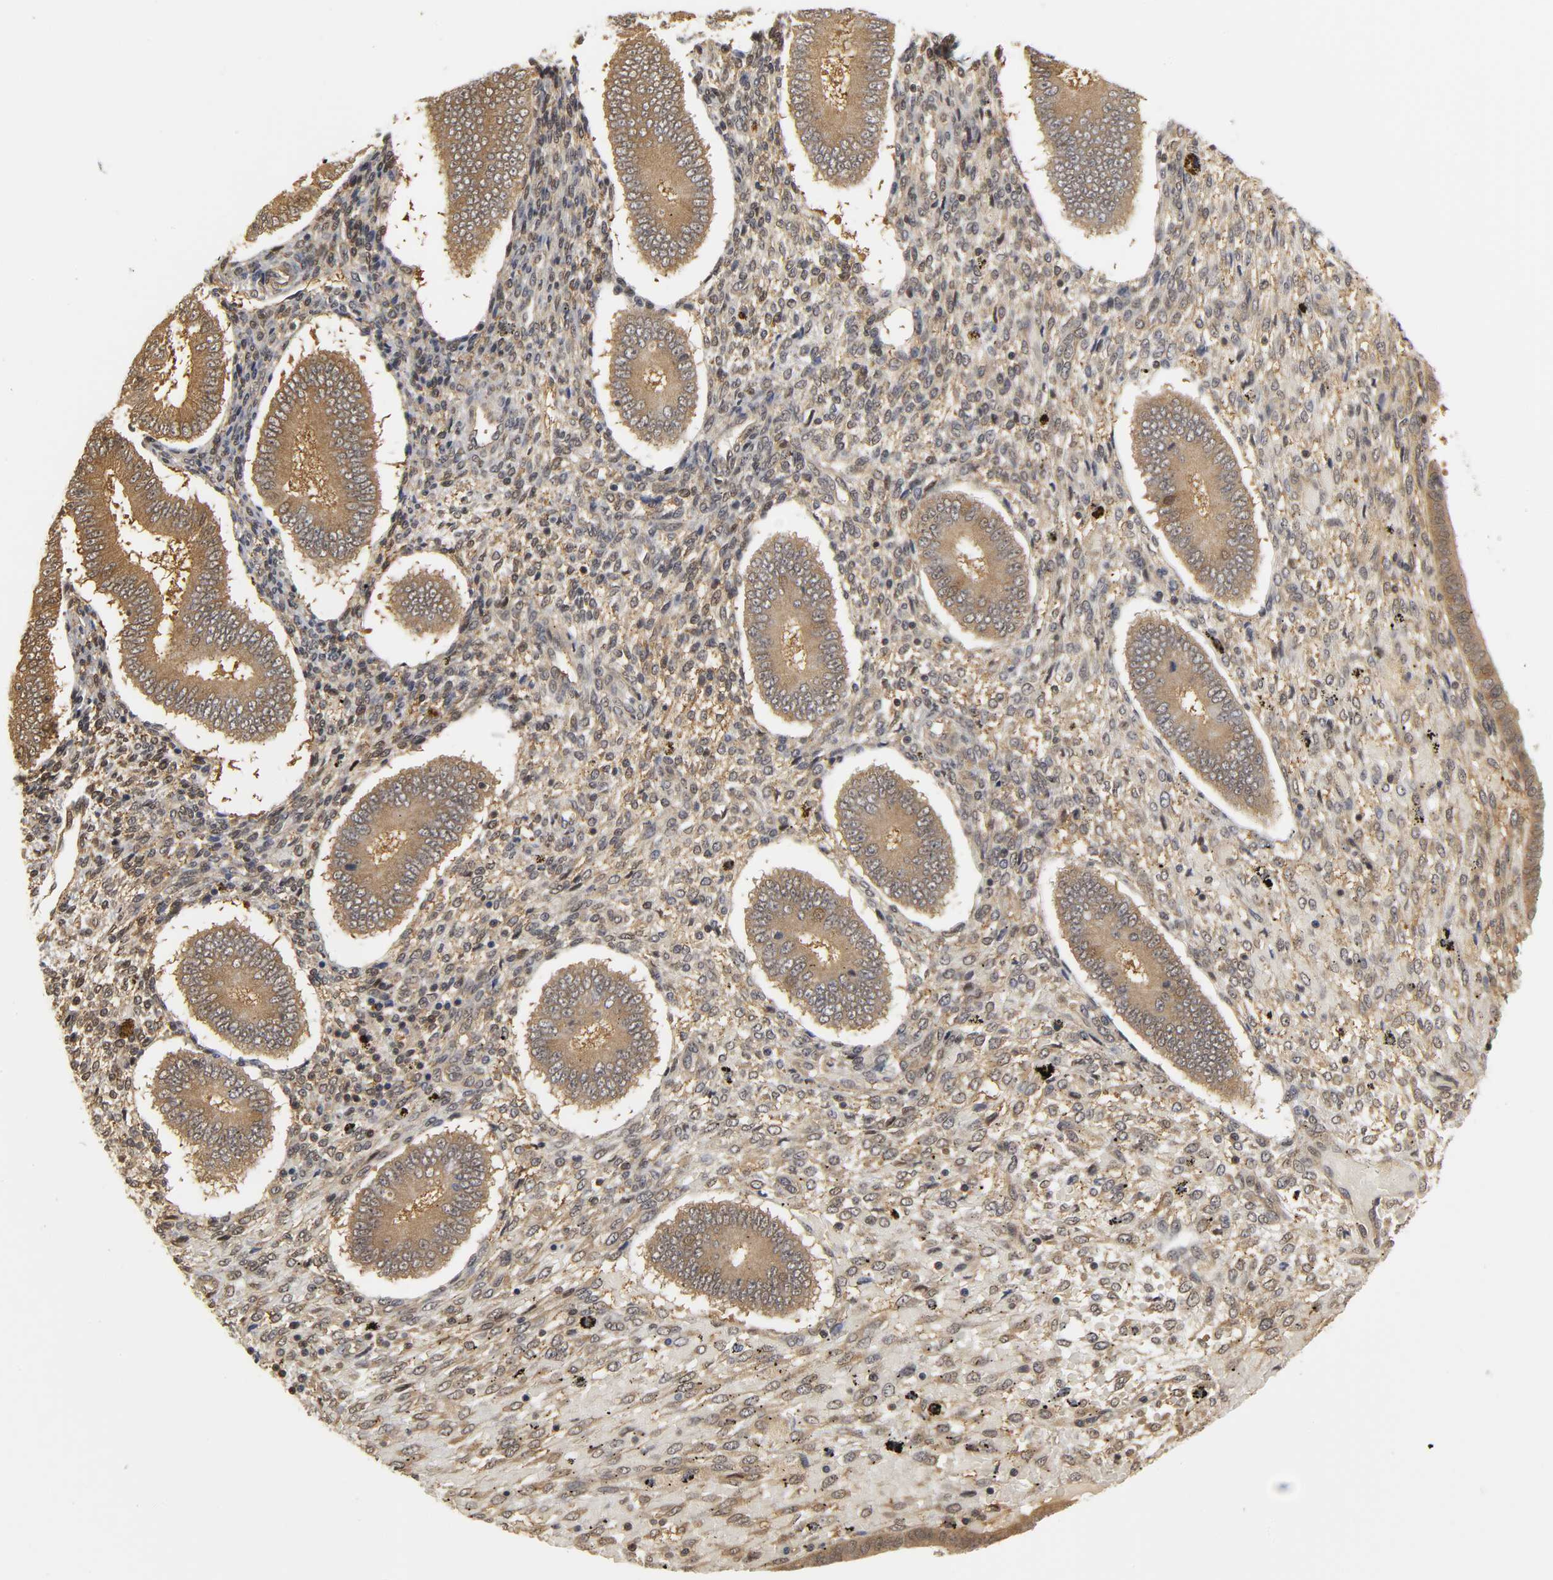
{"staining": {"intensity": "moderate", "quantity": ">75%", "location": "cytoplasmic/membranous,nuclear"}, "tissue": "endometrium", "cell_type": "Cells in endometrial stroma", "image_type": "normal", "snomed": [{"axis": "morphology", "description": "Normal tissue, NOS"}, {"axis": "topography", "description": "Endometrium"}], "caption": "An IHC photomicrograph of unremarkable tissue is shown. Protein staining in brown highlights moderate cytoplasmic/membranous,nuclear positivity in endometrium within cells in endometrial stroma.", "gene": "PARK7", "patient": {"sex": "female", "age": 42}}